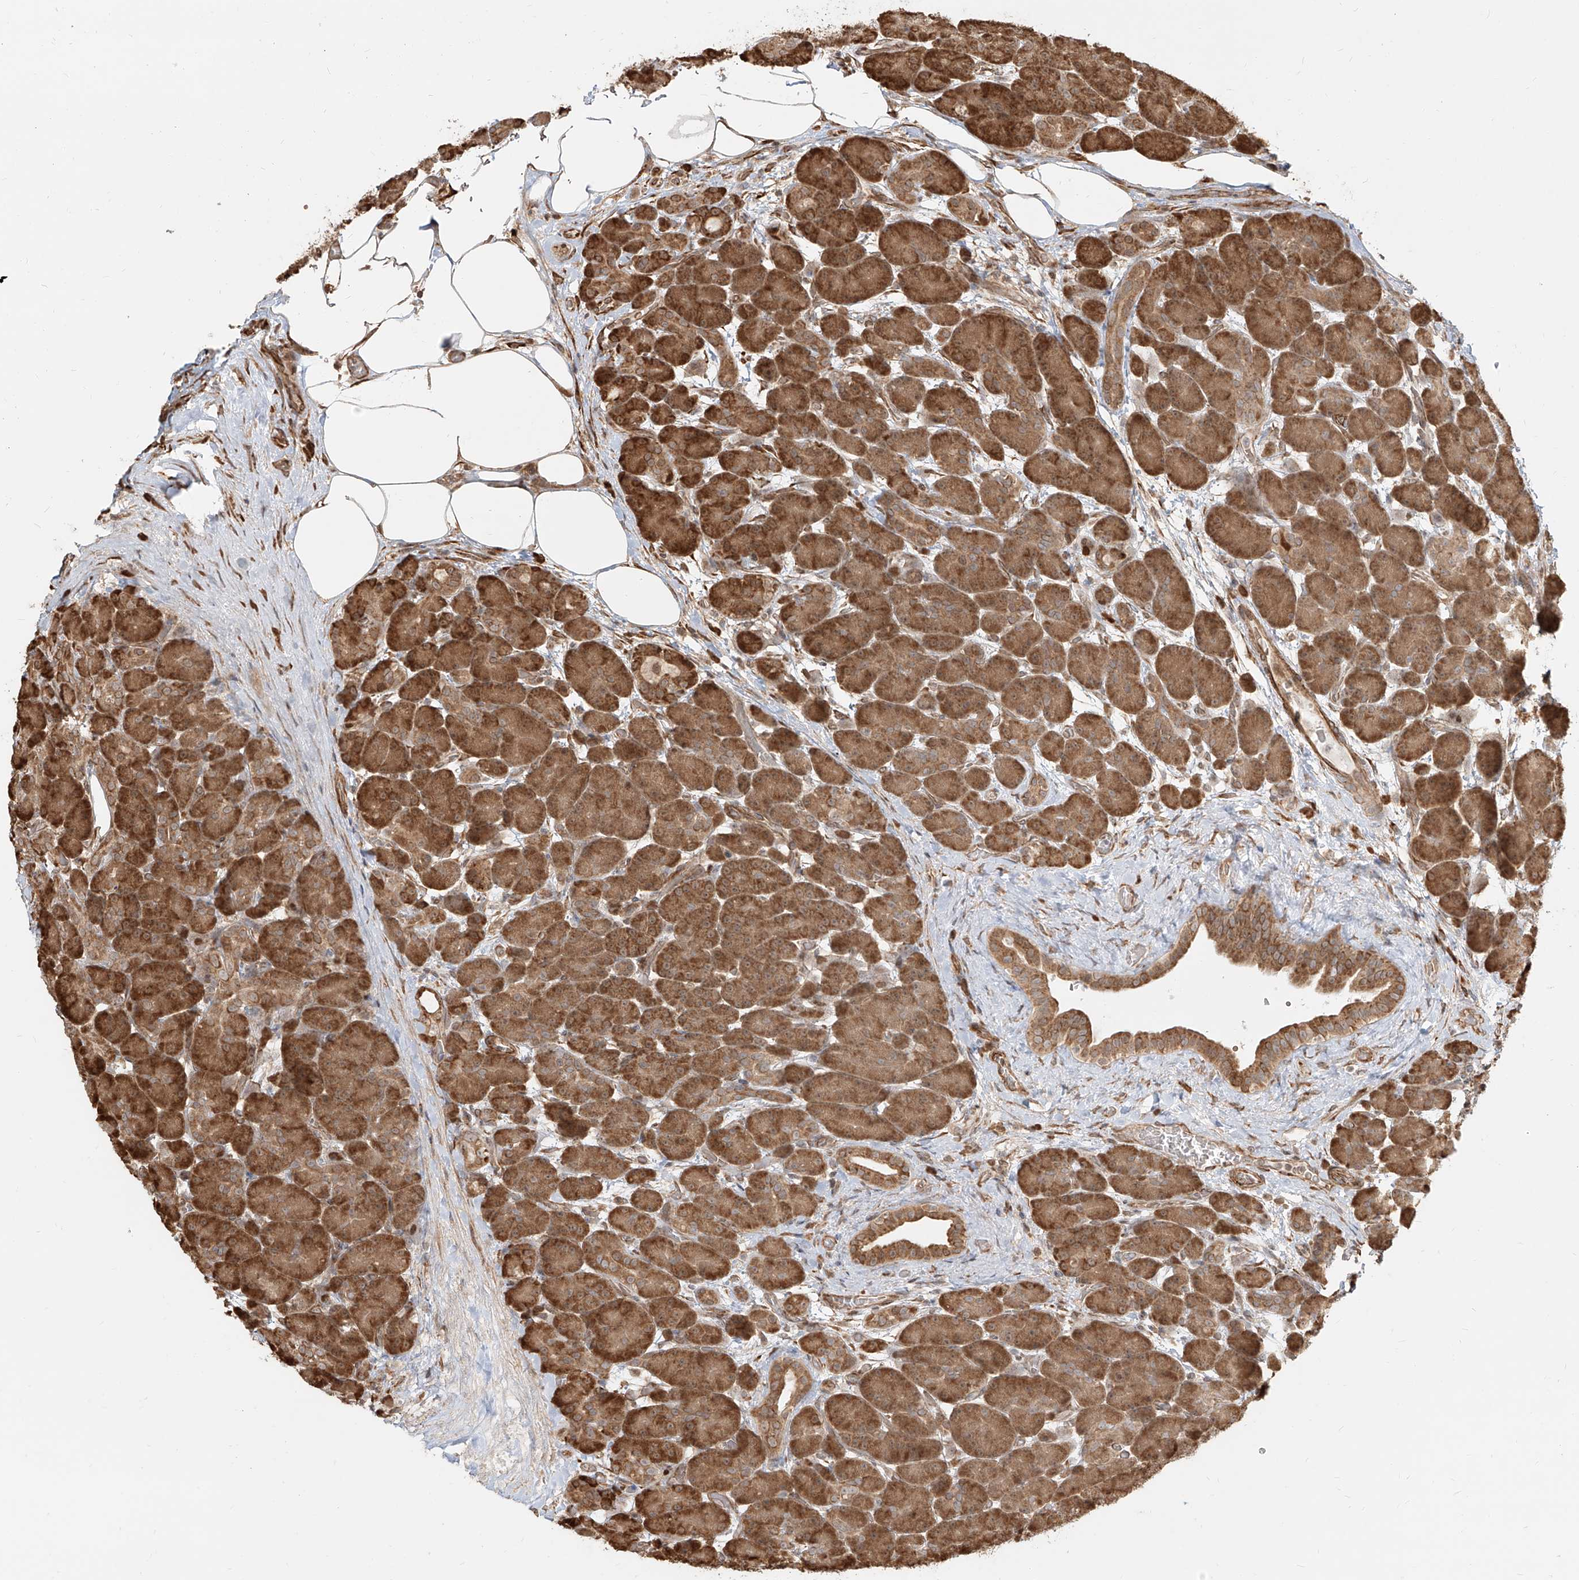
{"staining": {"intensity": "moderate", "quantity": ">75%", "location": "cytoplasmic/membranous"}, "tissue": "pancreas", "cell_type": "Exocrine glandular cells", "image_type": "normal", "snomed": [{"axis": "morphology", "description": "Normal tissue, NOS"}, {"axis": "topography", "description": "Pancreas"}], "caption": "Pancreas was stained to show a protein in brown. There is medium levels of moderate cytoplasmic/membranous staining in about >75% of exocrine glandular cells. Immunohistochemistry stains the protein in brown and the nuclei are stained blue.", "gene": "UBE2K", "patient": {"sex": "male", "age": 63}}